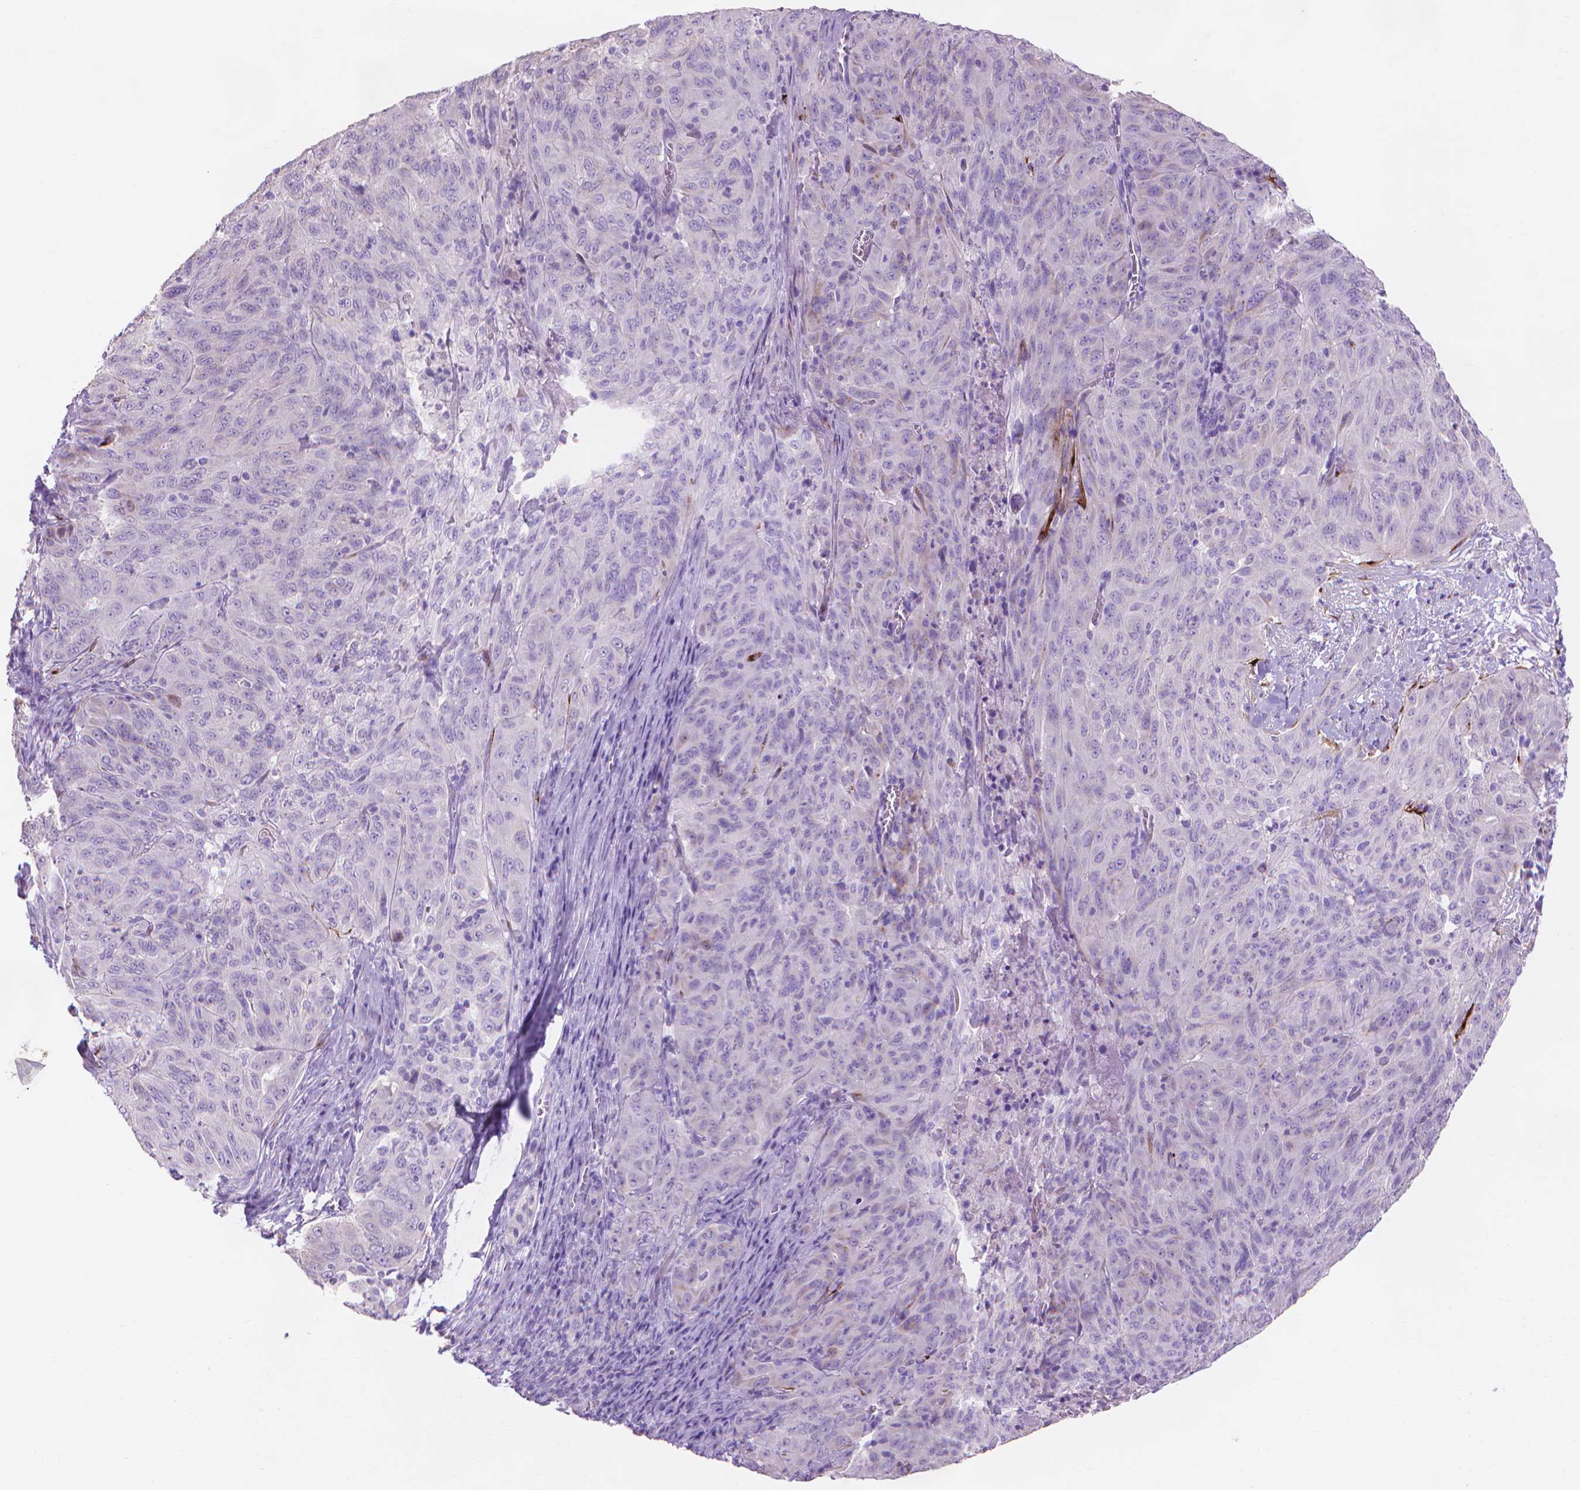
{"staining": {"intensity": "negative", "quantity": "none", "location": "none"}, "tissue": "pancreatic cancer", "cell_type": "Tumor cells", "image_type": "cancer", "snomed": [{"axis": "morphology", "description": "Adenocarcinoma, NOS"}, {"axis": "topography", "description": "Pancreas"}], "caption": "DAB immunohistochemical staining of pancreatic cancer (adenocarcinoma) demonstrates no significant staining in tumor cells.", "gene": "MMP11", "patient": {"sex": "male", "age": 63}}